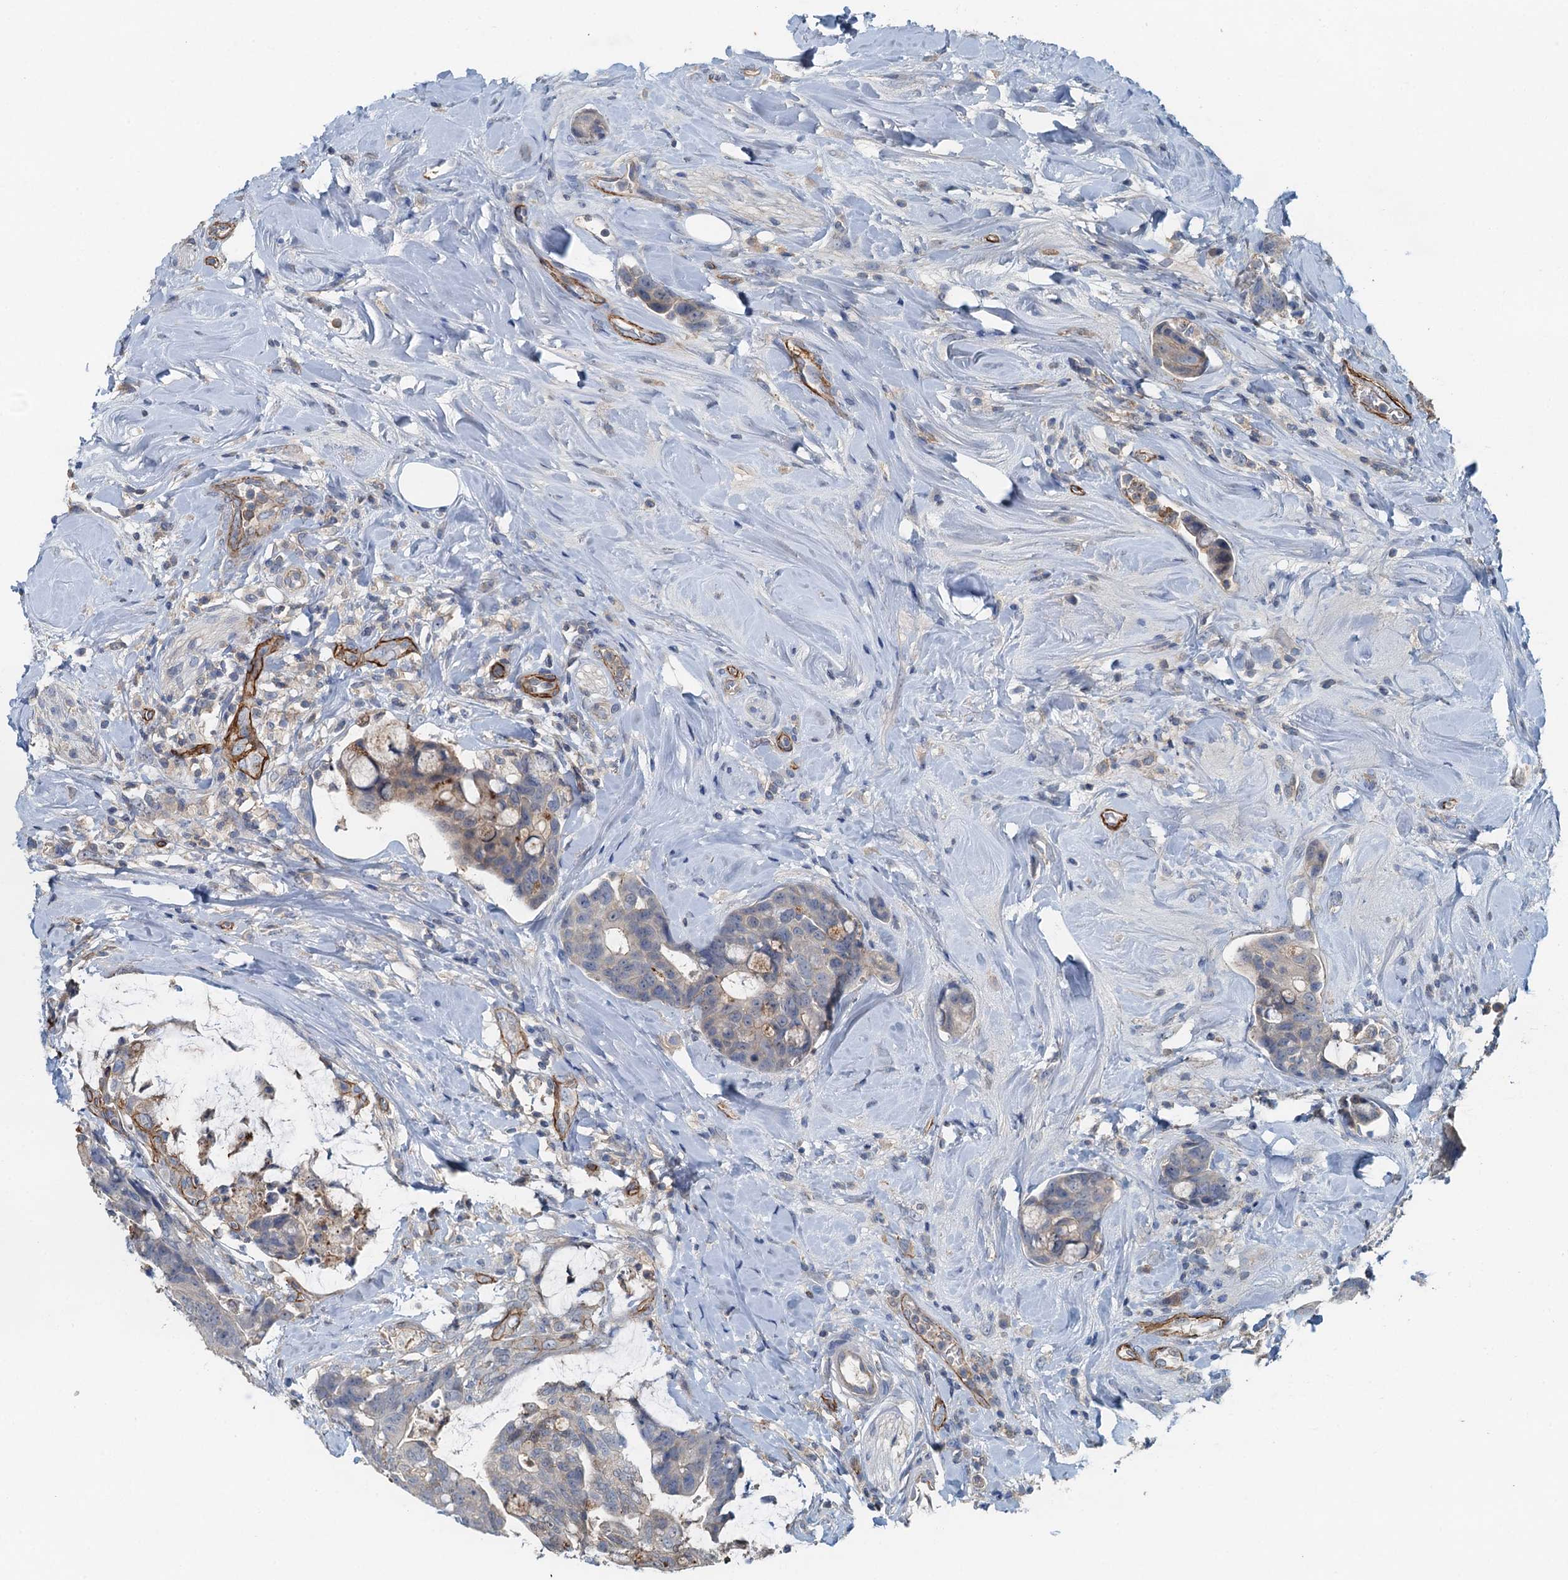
{"staining": {"intensity": "negative", "quantity": "none", "location": "none"}, "tissue": "colorectal cancer", "cell_type": "Tumor cells", "image_type": "cancer", "snomed": [{"axis": "morphology", "description": "Adenocarcinoma, NOS"}, {"axis": "topography", "description": "Colon"}], "caption": "Protein analysis of colorectal cancer (adenocarcinoma) reveals no significant expression in tumor cells.", "gene": "THAP10", "patient": {"sex": "female", "age": 82}}